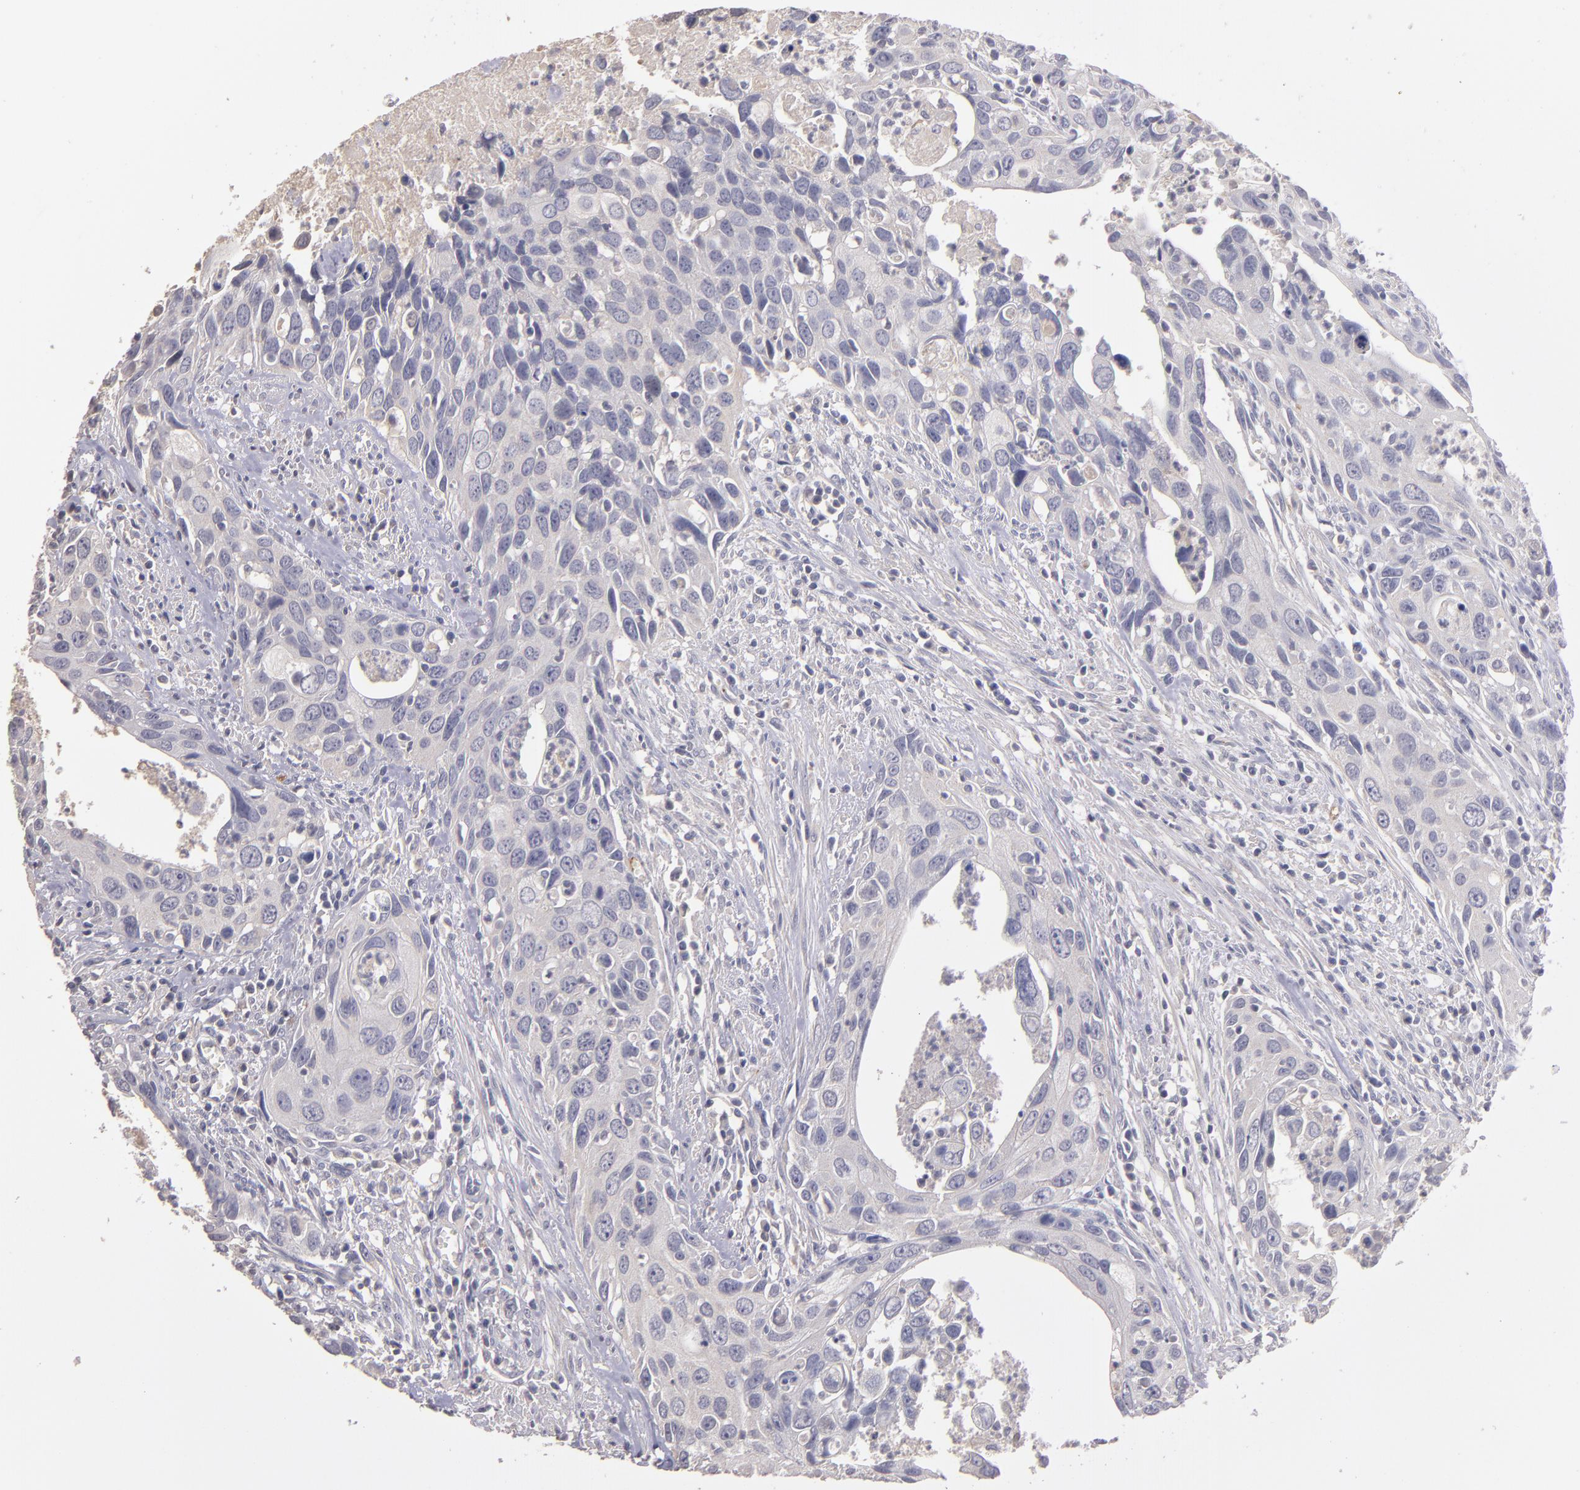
{"staining": {"intensity": "negative", "quantity": "none", "location": "none"}, "tissue": "urothelial cancer", "cell_type": "Tumor cells", "image_type": "cancer", "snomed": [{"axis": "morphology", "description": "Urothelial carcinoma, High grade"}, {"axis": "topography", "description": "Urinary bladder"}], "caption": "Urothelial cancer was stained to show a protein in brown. There is no significant staining in tumor cells.", "gene": "GNAZ", "patient": {"sex": "male", "age": 71}}